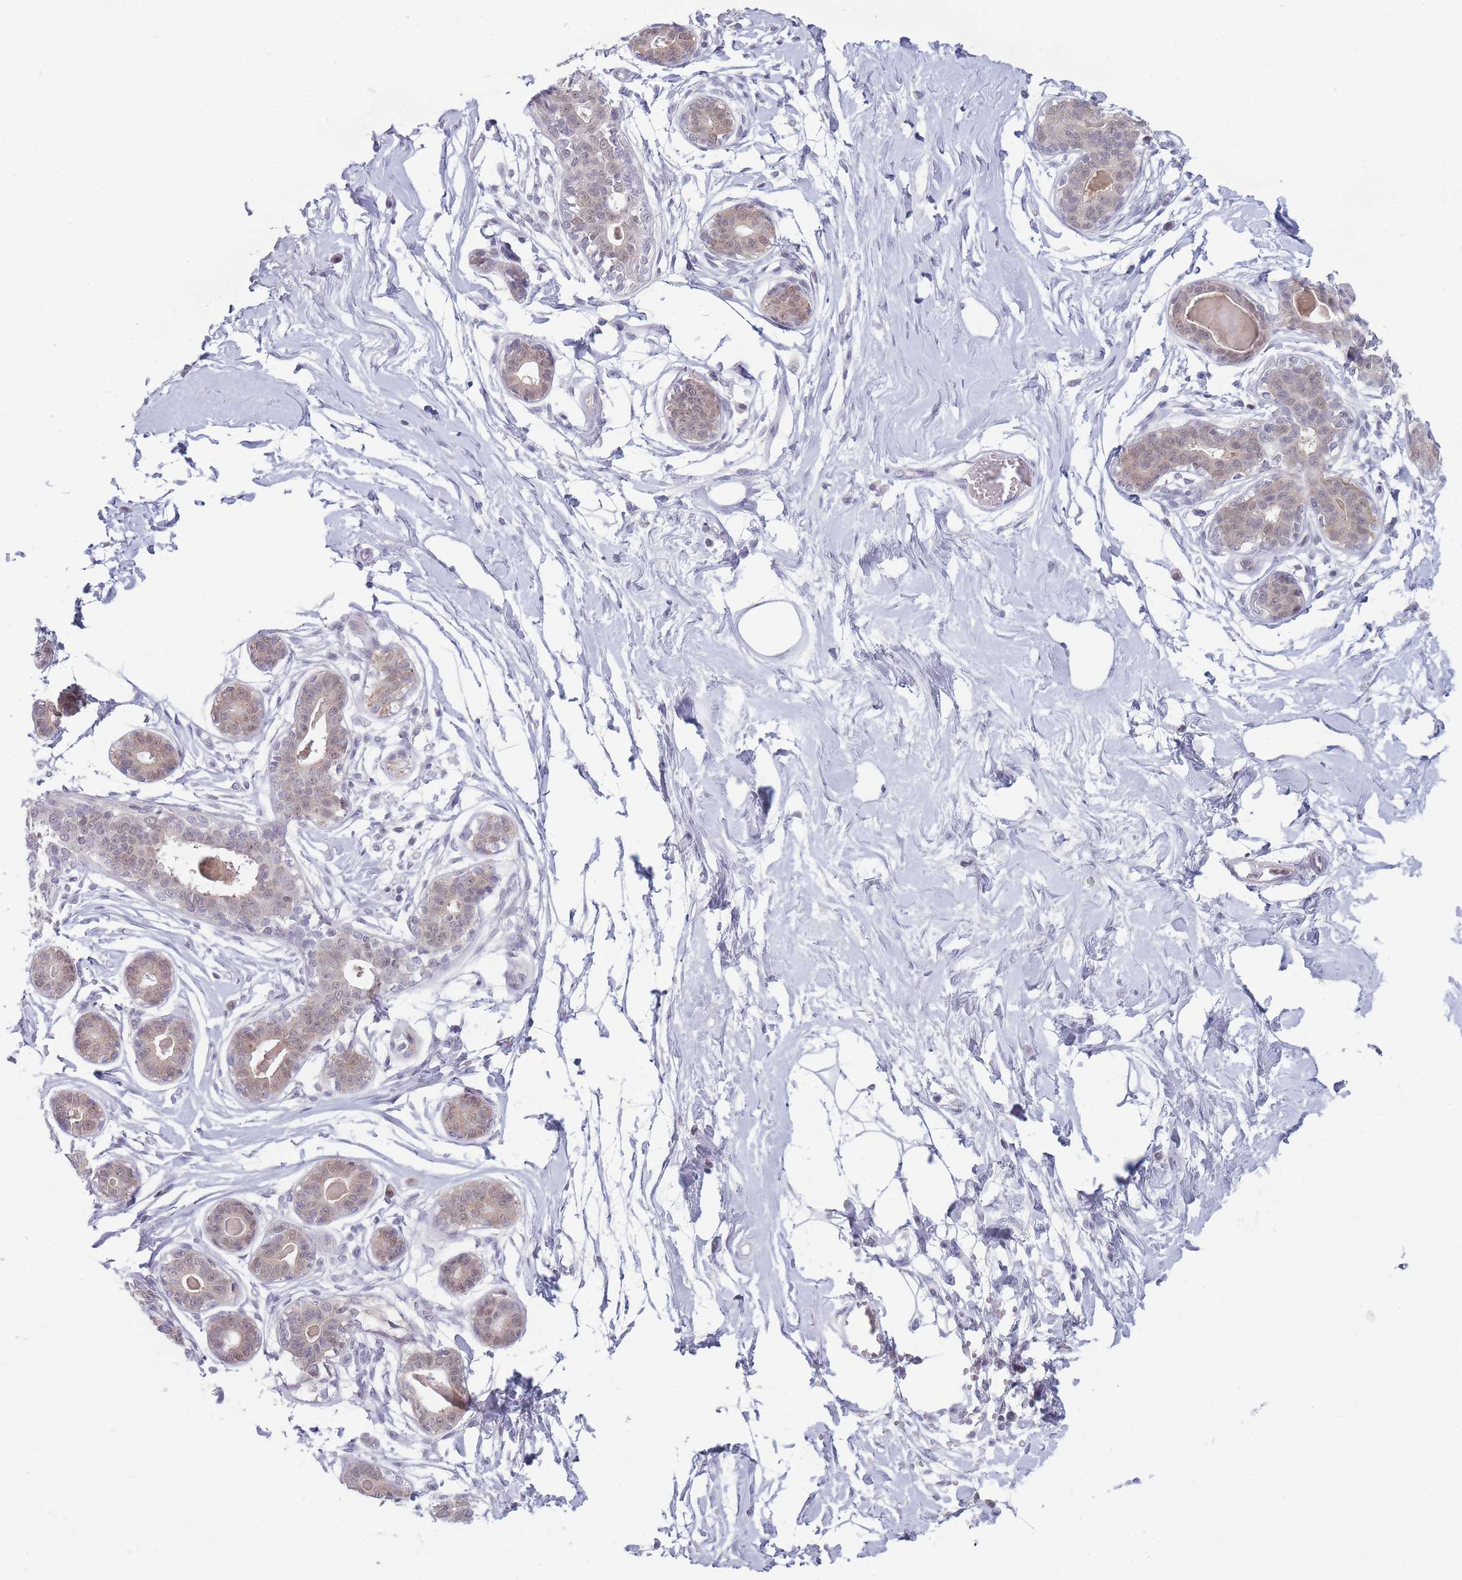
{"staining": {"intensity": "negative", "quantity": "none", "location": "none"}, "tissue": "breast", "cell_type": "Adipocytes", "image_type": "normal", "snomed": [{"axis": "morphology", "description": "Normal tissue, NOS"}, {"axis": "topography", "description": "Breast"}], "caption": "A micrograph of human breast is negative for staining in adipocytes.", "gene": "ARID3B", "patient": {"sex": "female", "age": 45}}